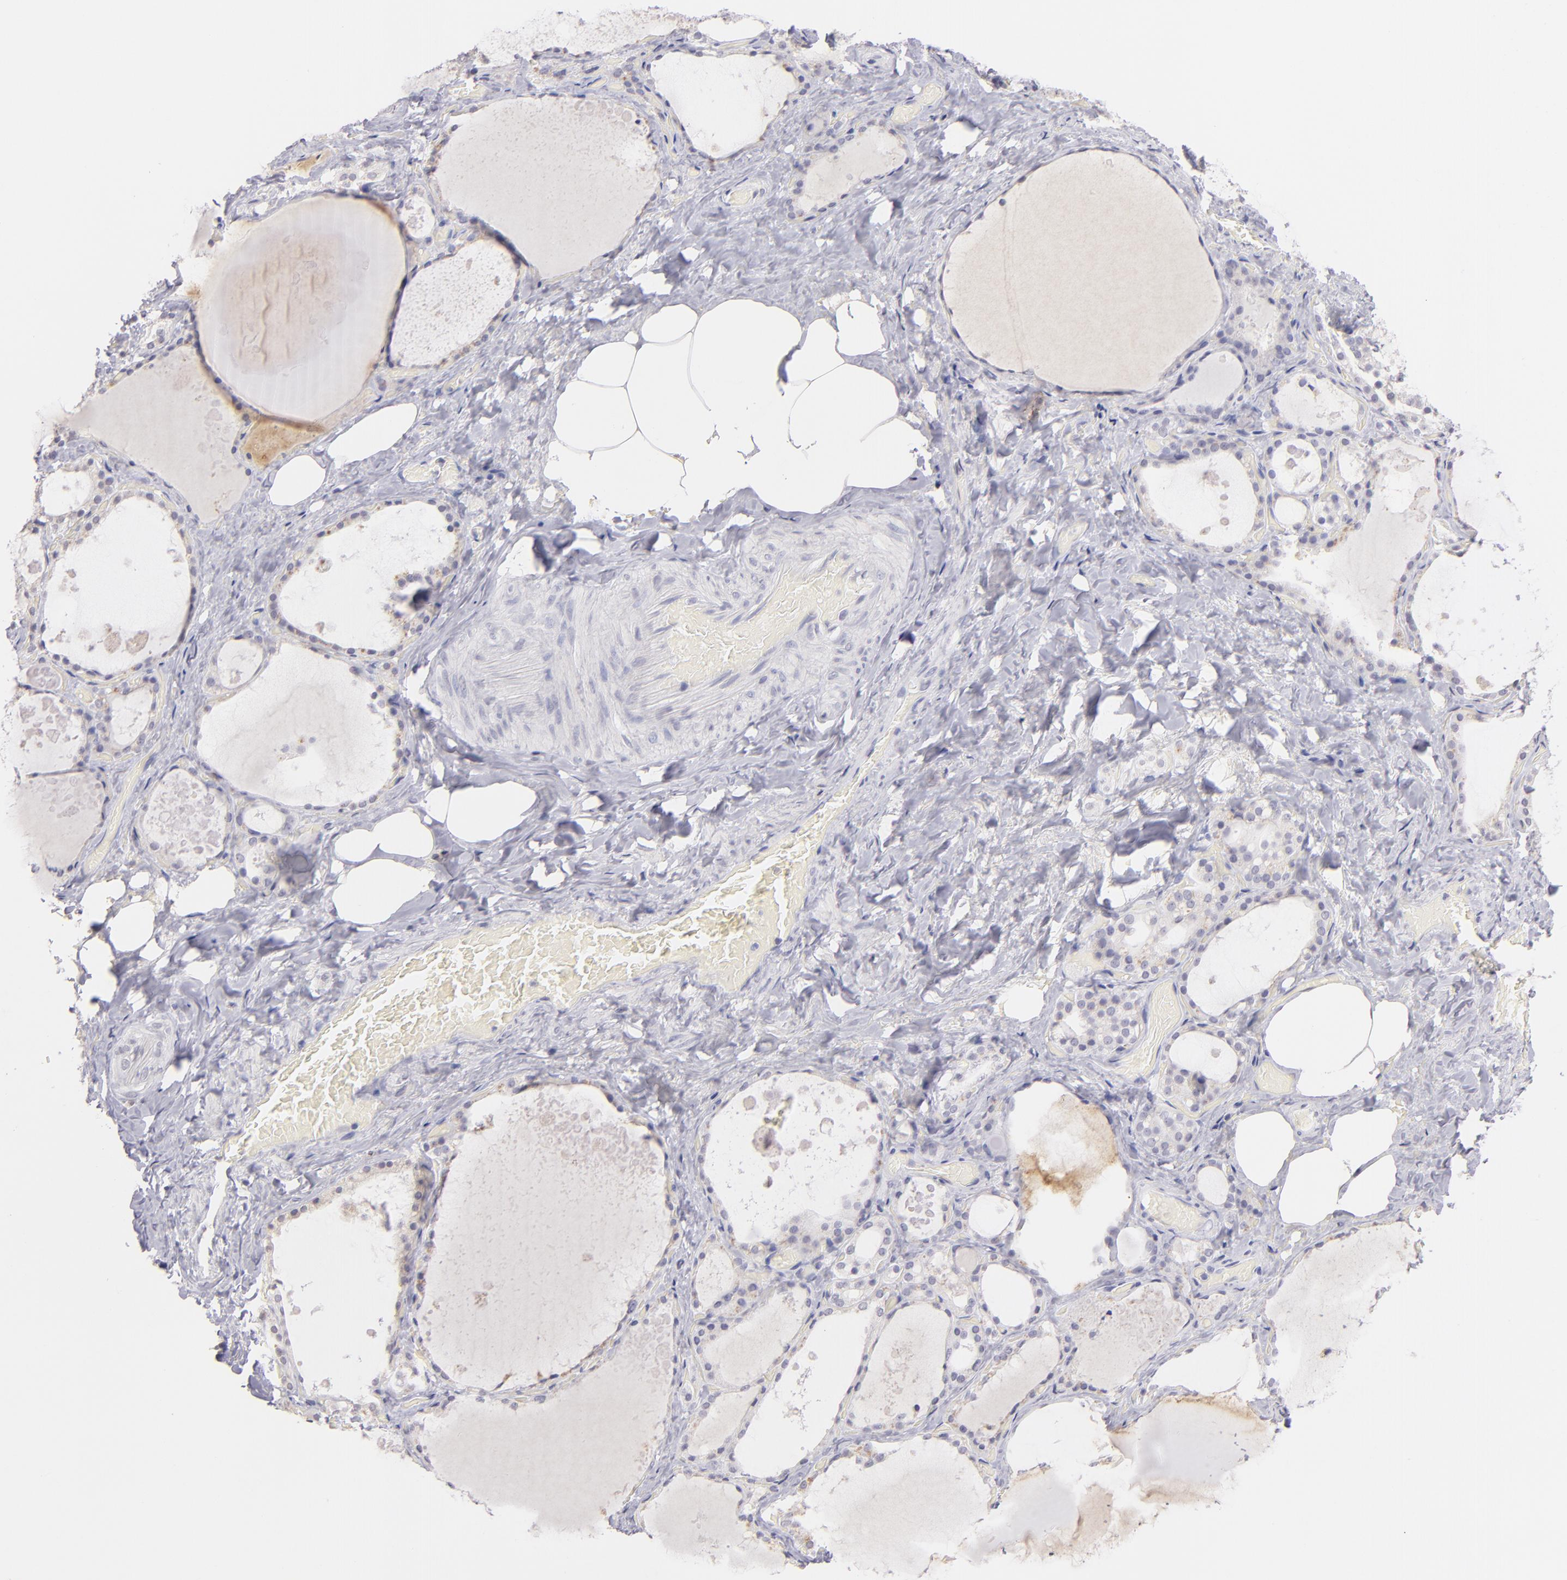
{"staining": {"intensity": "negative", "quantity": "none", "location": "none"}, "tissue": "thyroid gland", "cell_type": "Glandular cells", "image_type": "normal", "snomed": [{"axis": "morphology", "description": "Normal tissue, NOS"}, {"axis": "topography", "description": "Thyroid gland"}], "caption": "IHC histopathology image of unremarkable thyroid gland: thyroid gland stained with DAB reveals no significant protein expression in glandular cells. (DAB (3,3'-diaminobenzidine) immunohistochemistry, high magnification).", "gene": "IL2RA", "patient": {"sex": "male", "age": 61}}